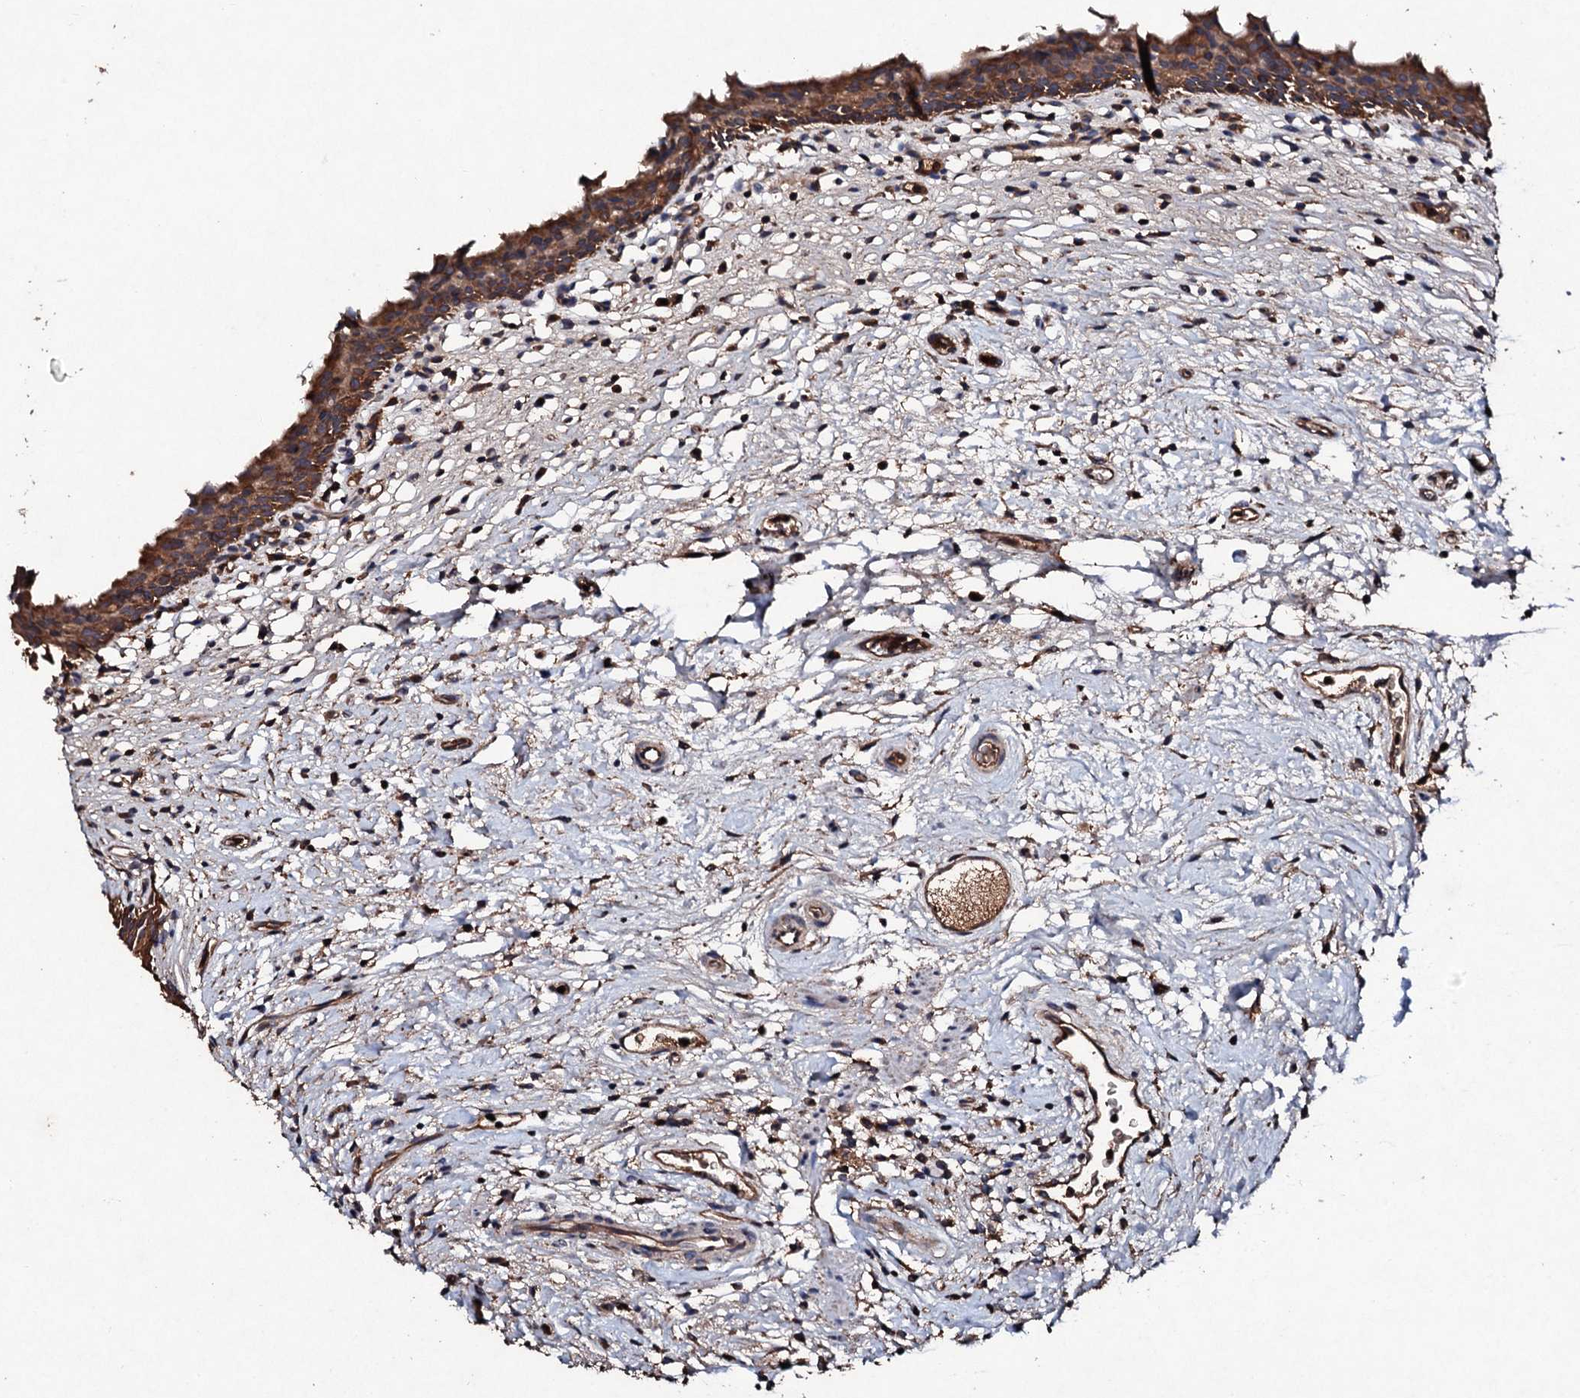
{"staining": {"intensity": "moderate", "quantity": ">75%", "location": "cytoplasmic/membranous"}, "tissue": "urinary bladder", "cell_type": "Urothelial cells", "image_type": "normal", "snomed": [{"axis": "morphology", "description": "Normal tissue, NOS"}, {"axis": "morphology", "description": "Inflammation, NOS"}, {"axis": "topography", "description": "Urinary bladder"}], "caption": "Benign urinary bladder was stained to show a protein in brown. There is medium levels of moderate cytoplasmic/membranous expression in about >75% of urothelial cells.", "gene": "KERA", "patient": {"sex": "male", "age": 63}}